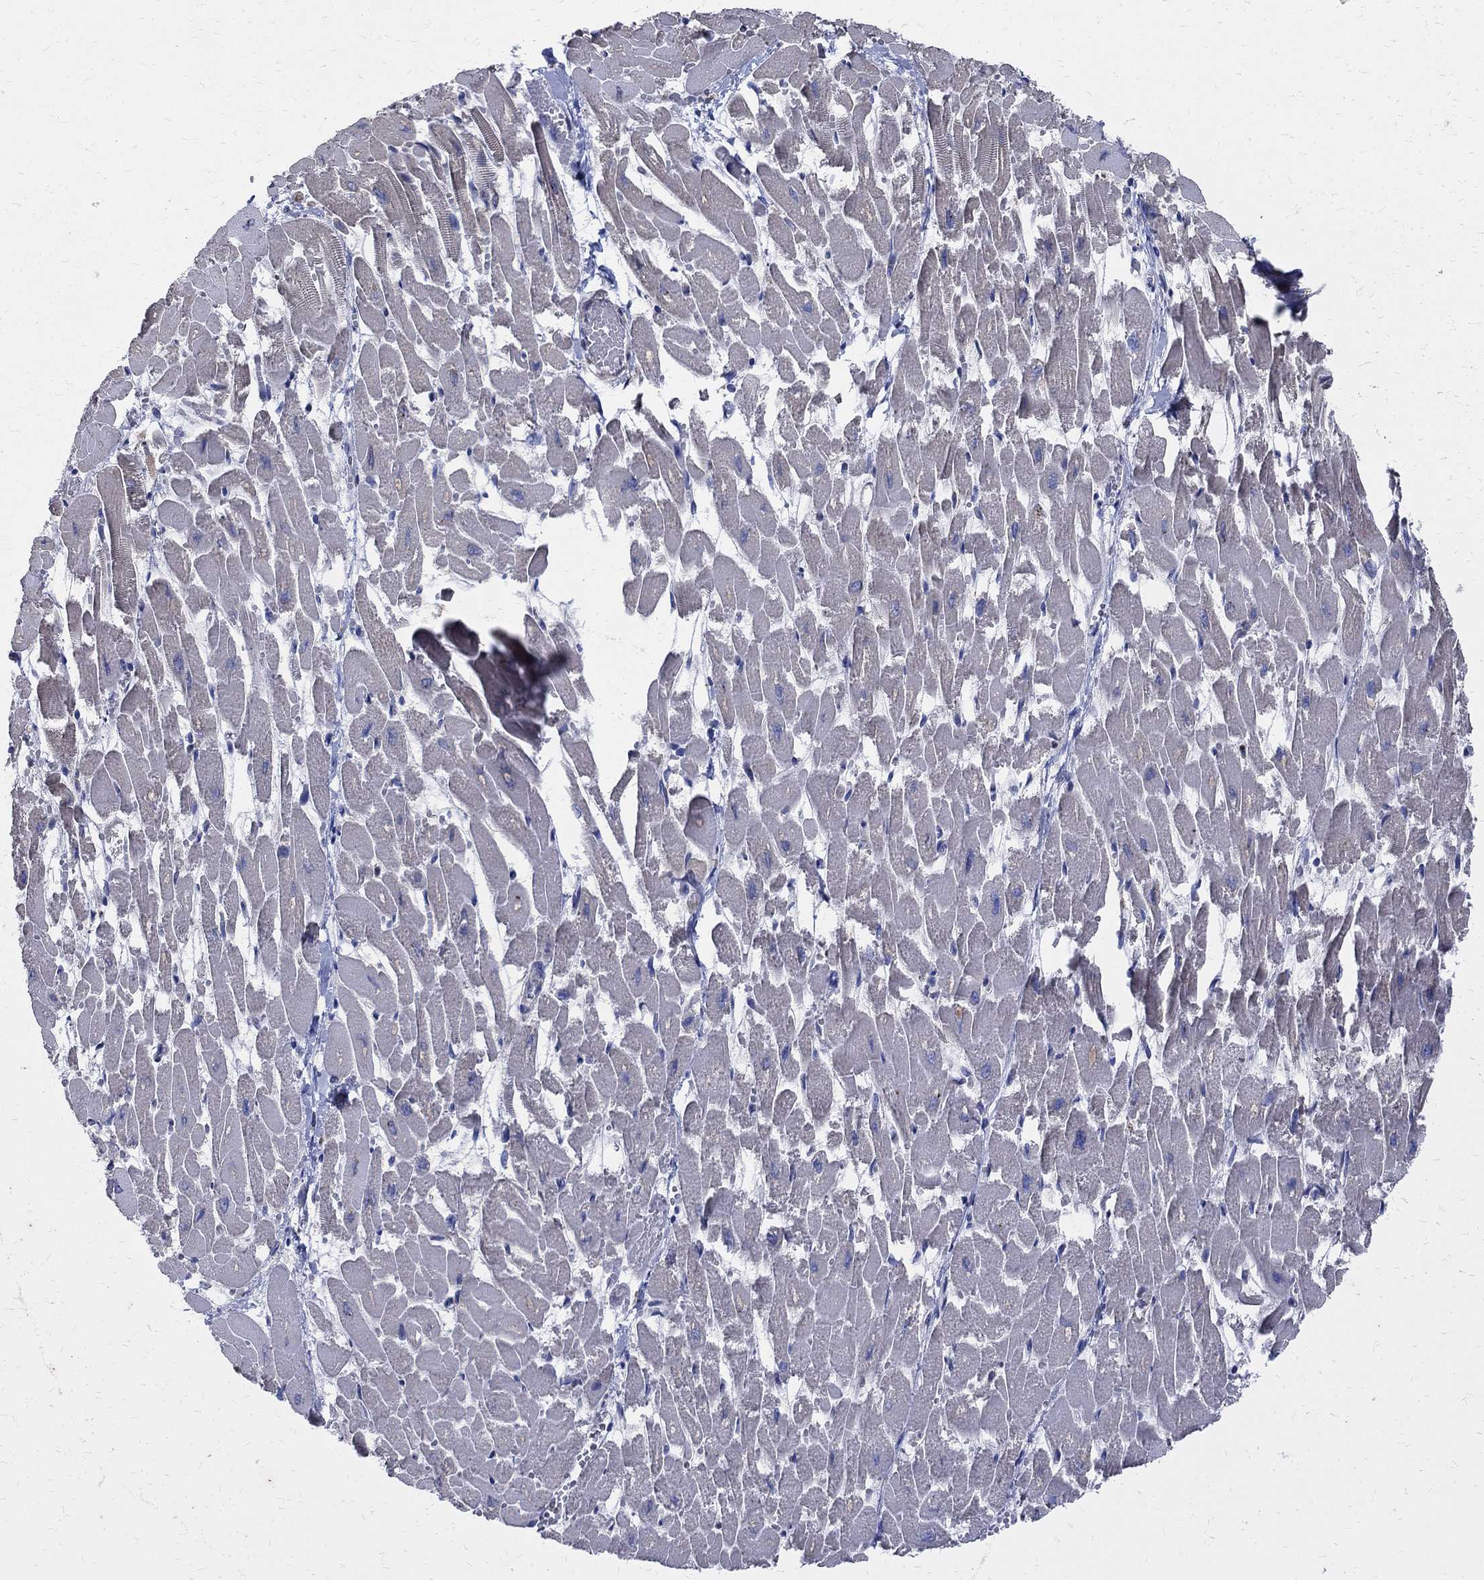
{"staining": {"intensity": "negative", "quantity": "none", "location": "none"}, "tissue": "heart muscle", "cell_type": "Cardiomyocytes", "image_type": "normal", "snomed": [{"axis": "morphology", "description": "Normal tissue, NOS"}, {"axis": "topography", "description": "Heart"}], "caption": "Immunohistochemistry (IHC) histopathology image of benign heart muscle: heart muscle stained with DAB (3,3'-diaminobenzidine) shows no significant protein staining in cardiomyocytes.", "gene": "AGAP2", "patient": {"sex": "female", "age": 52}}